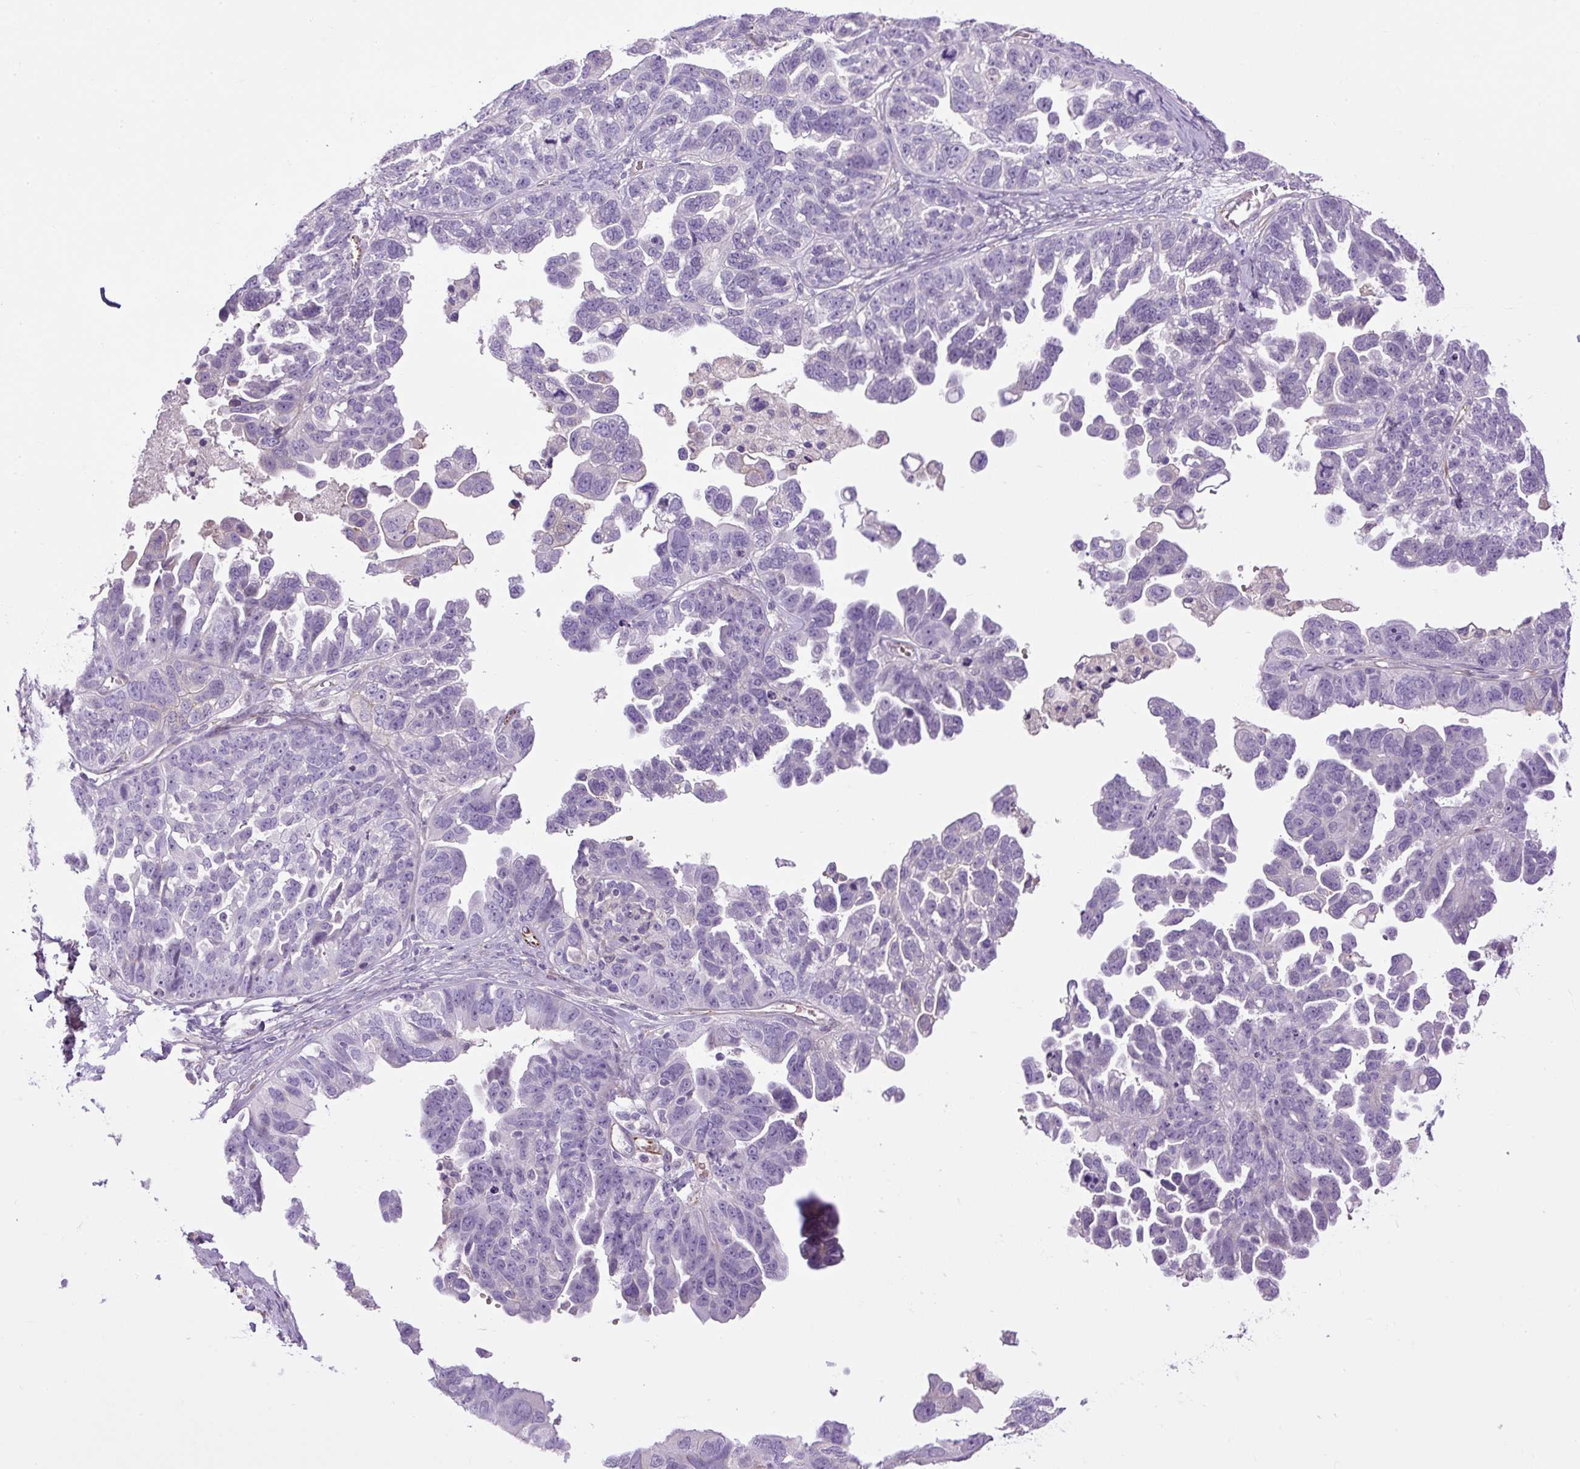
{"staining": {"intensity": "negative", "quantity": "none", "location": "none"}, "tissue": "ovarian cancer", "cell_type": "Tumor cells", "image_type": "cancer", "snomed": [{"axis": "morphology", "description": "Cystadenocarcinoma, serous, NOS"}, {"axis": "topography", "description": "Ovary"}], "caption": "This photomicrograph is of ovarian cancer (serous cystadenocarcinoma) stained with IHC to label a protein in brown with the nuclei are counter-stained blue. There is no staining in tumor cells. The staining was performed using DAB (3,3'-diaminobenzidine) to visualize the protein expression in brown, while the nuclei were stained in blue with hematoxylin (Magnification: 20x).", "gene": "VWA7", "patient": {"sex": "female", "age": 79}}